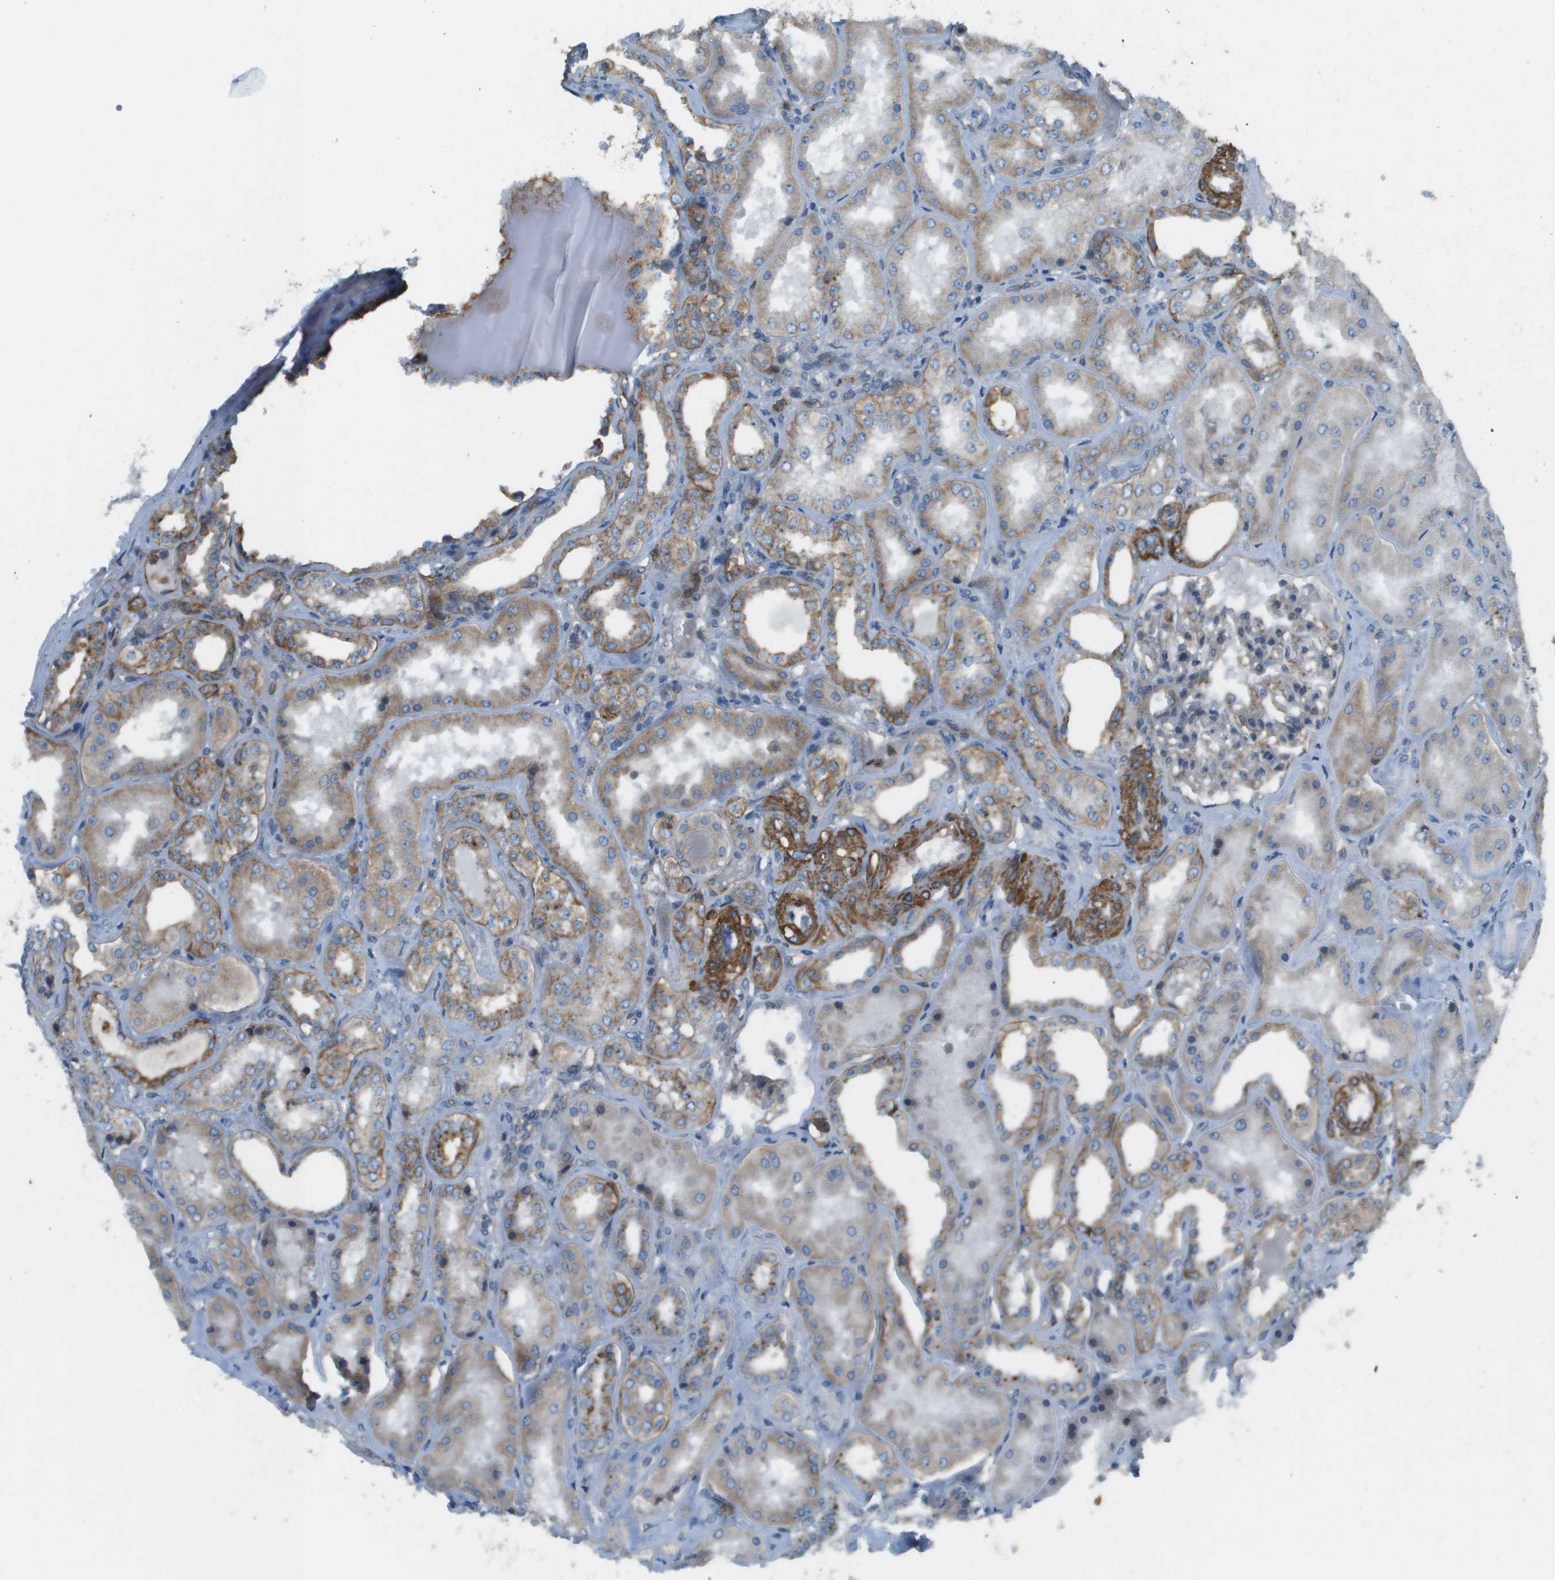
{"staining": {"intensity": "weak", "quantity": "<25%", "location": "cytoplasmic/membranous"}, "tissue": "kidney", "cell_type": "Cells in glomeruli", "image_type": "normal", "snomed": [{"axis": "morphology", "description": "Normal tissue, NOS"}, {"axis": "topography", "description": "Kidney"}], "caption": "Cells in glomeruli are negative for brown protein staining in benign kidney. Nuclei are stained in blue.", "gene": "MYH11", "patient": {"sex": "female", "age": 56}}